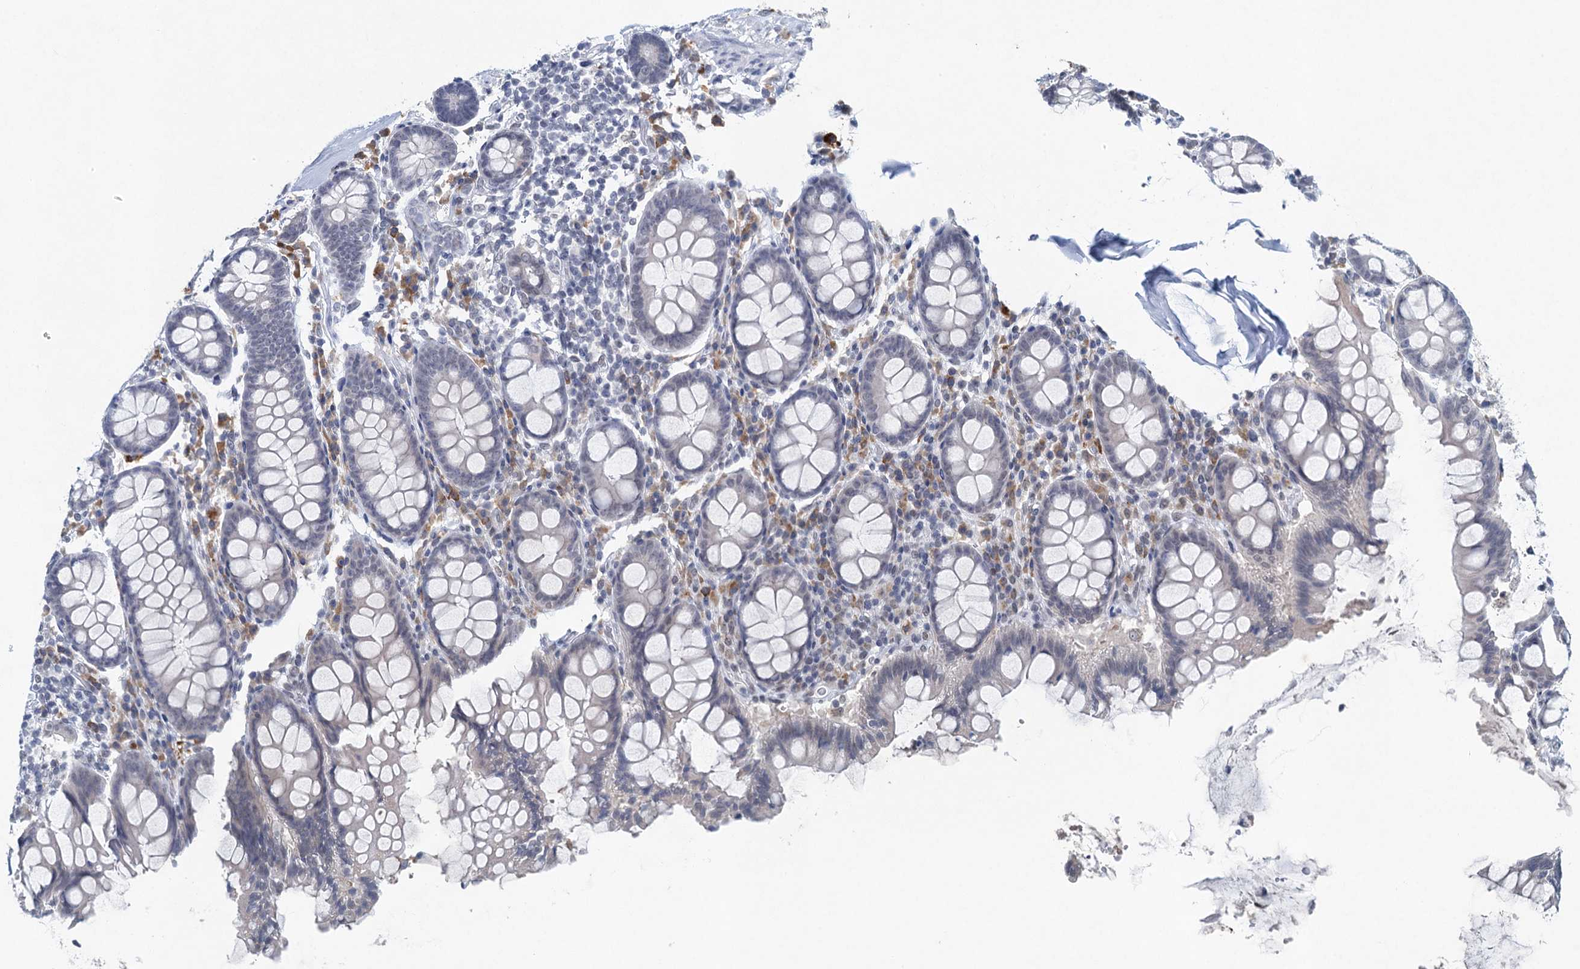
{"staining": {"intensity": "weak", "quantity": "25%-75%", "location": "cytoplasmic/membranous"}, "tissue": "colon", "cell_type": "Endothelial cells", "image_type": "normal", "snomed": [{"axis": "morphology", "description": "Normal tissue, NOS"}, {"axis": "topography", "description": "Colon"}], "caption": "Immunohistochemical staining of normal colon demonstrates 25%-75% levels of weak cytoplasmic/membranous protein expression in approximately 25%-75% of endothelial cells. The staining was performed using DAB, with brown indicating positive protein expression. Nuclei are stained blue with hematoxylin.", "gene": "ENSG00000230707", "patient": {"sex": "female", "age": 79}}